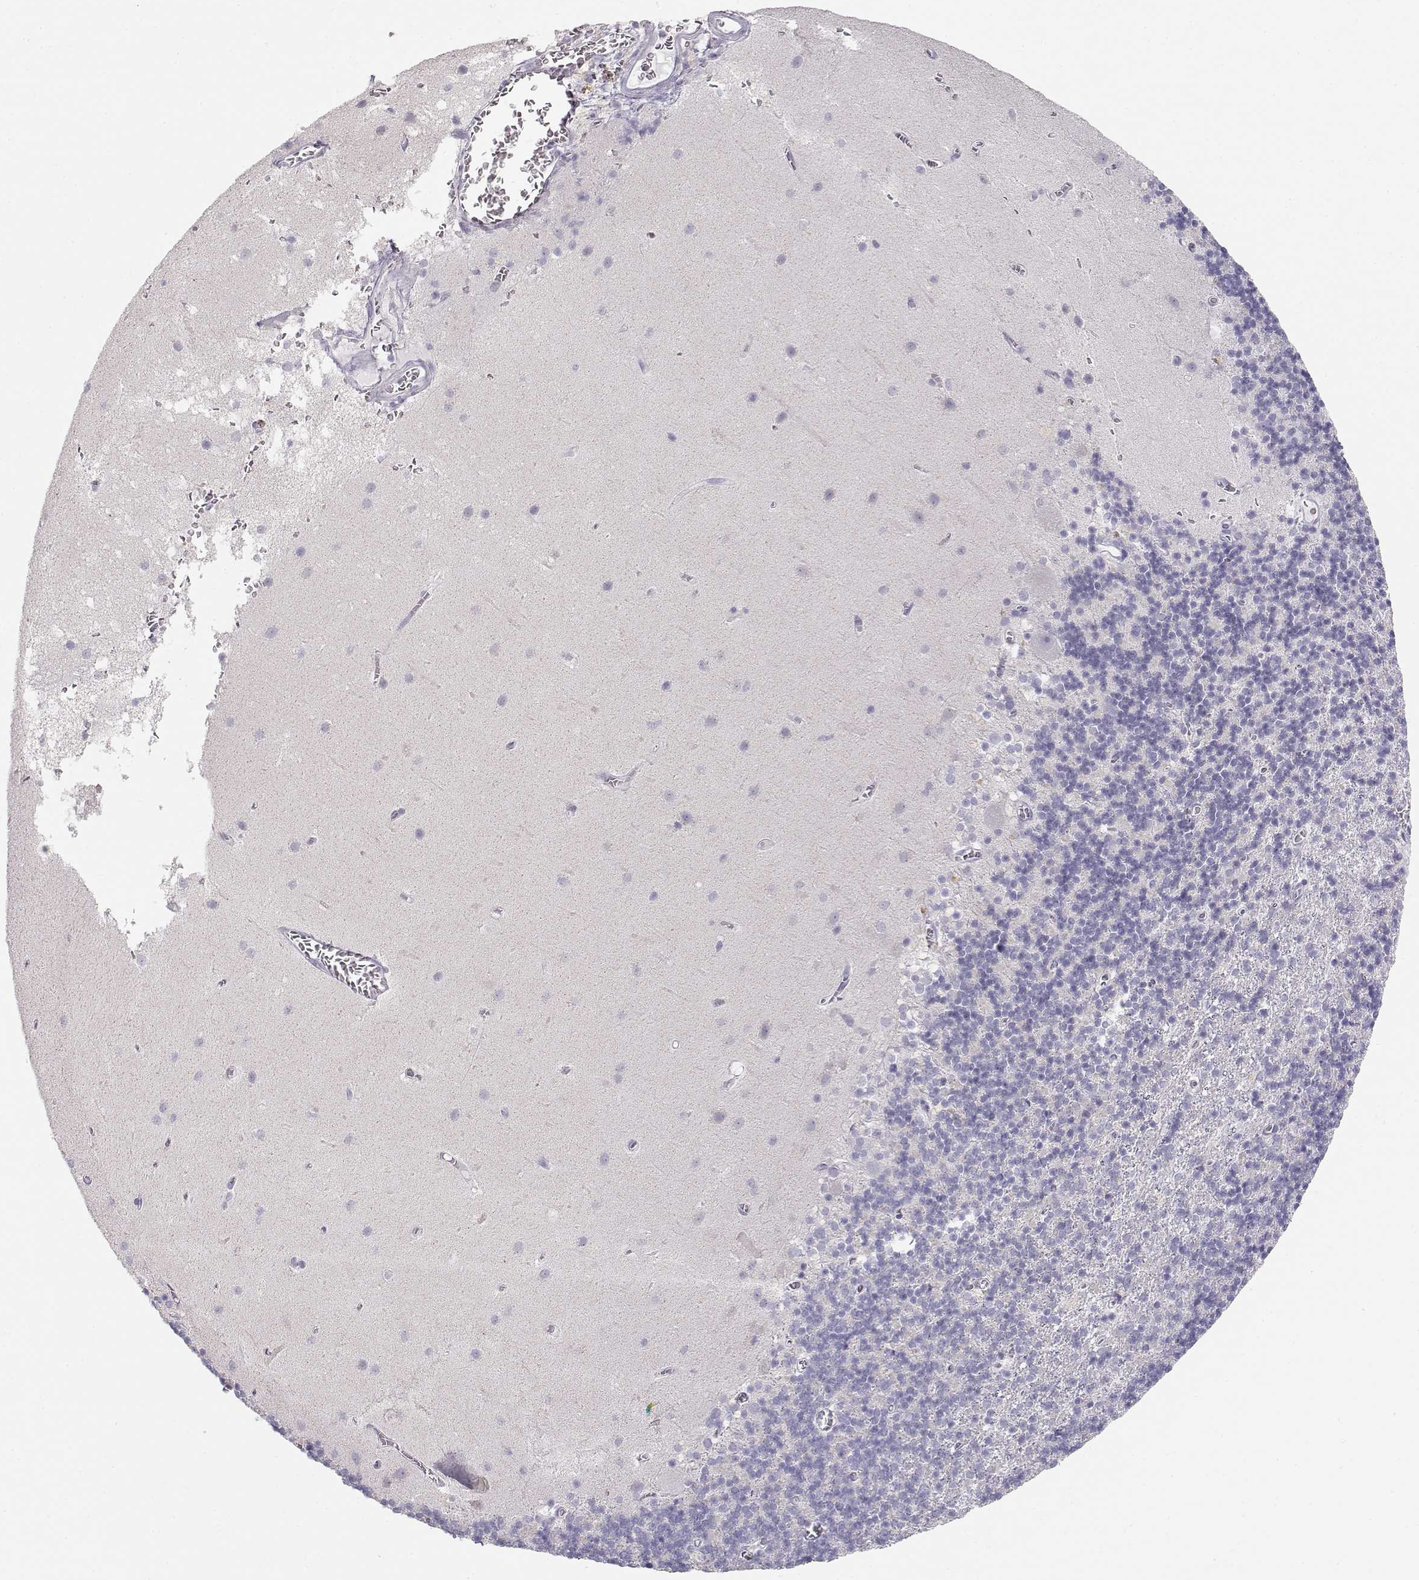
{"staining": {"intensity": "negative", "quantity": "none", "location": "none"}, "tissue": "cerebellum", "cell_type": "Cells in granular layer", "image_type": "normal", "snomed": [{"axis": "morphology", "description": "Normal tissue, NOS"}, {"axis": "topography", "description": "Cerebellum"}], "caption": "Cells in granular layer are negative for protein expression in benign human cerebellum. (DAB (3,3'-diaminobenzidine) immunohistochemistry (IHC), high magnification).", "gene": "FAM166A", "patient": {"sex": "male", "age": 70}}